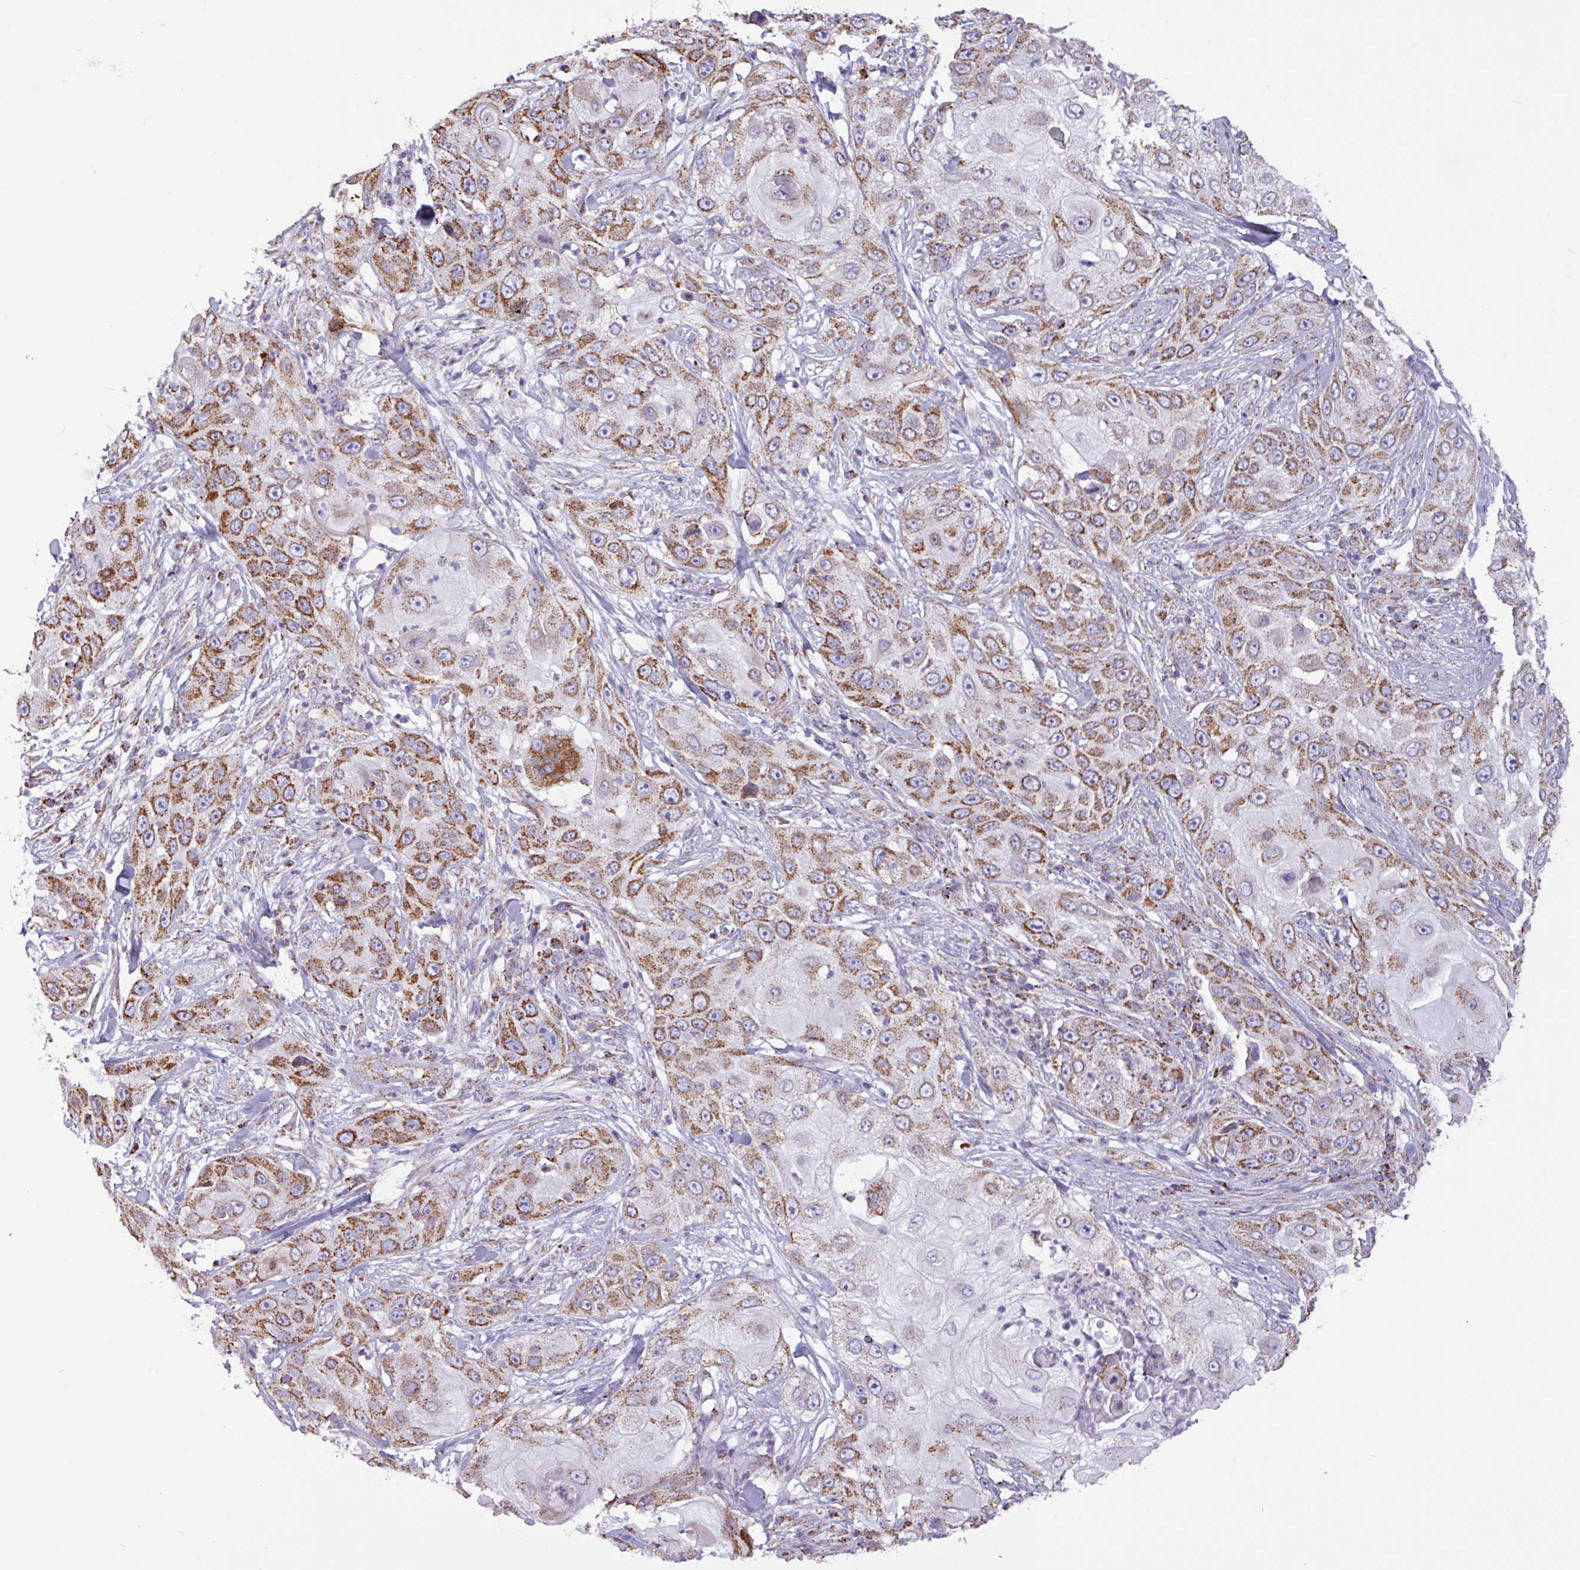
{"staining": {"intensity": "moderate", "quantity": ">75%", "location": "cytoplasmic/membranous"}, "tissue": "skin cancer", "cell_type": "Tumor cells", "image_type": "cancer", "snomed": [{"axis": "morphology", "description": "Squamous cell carcinoma, NOS"}, {"axis": "topography", "description": "Skin"}], "caption": "The immunohistochemical stain shows moderate cytoplasmic/membranous staining in tumor cells of squamous cell carcinoma (skin) tissue.", "gene": "RTL3", "patient": {"sex": "female", "age": 44}}